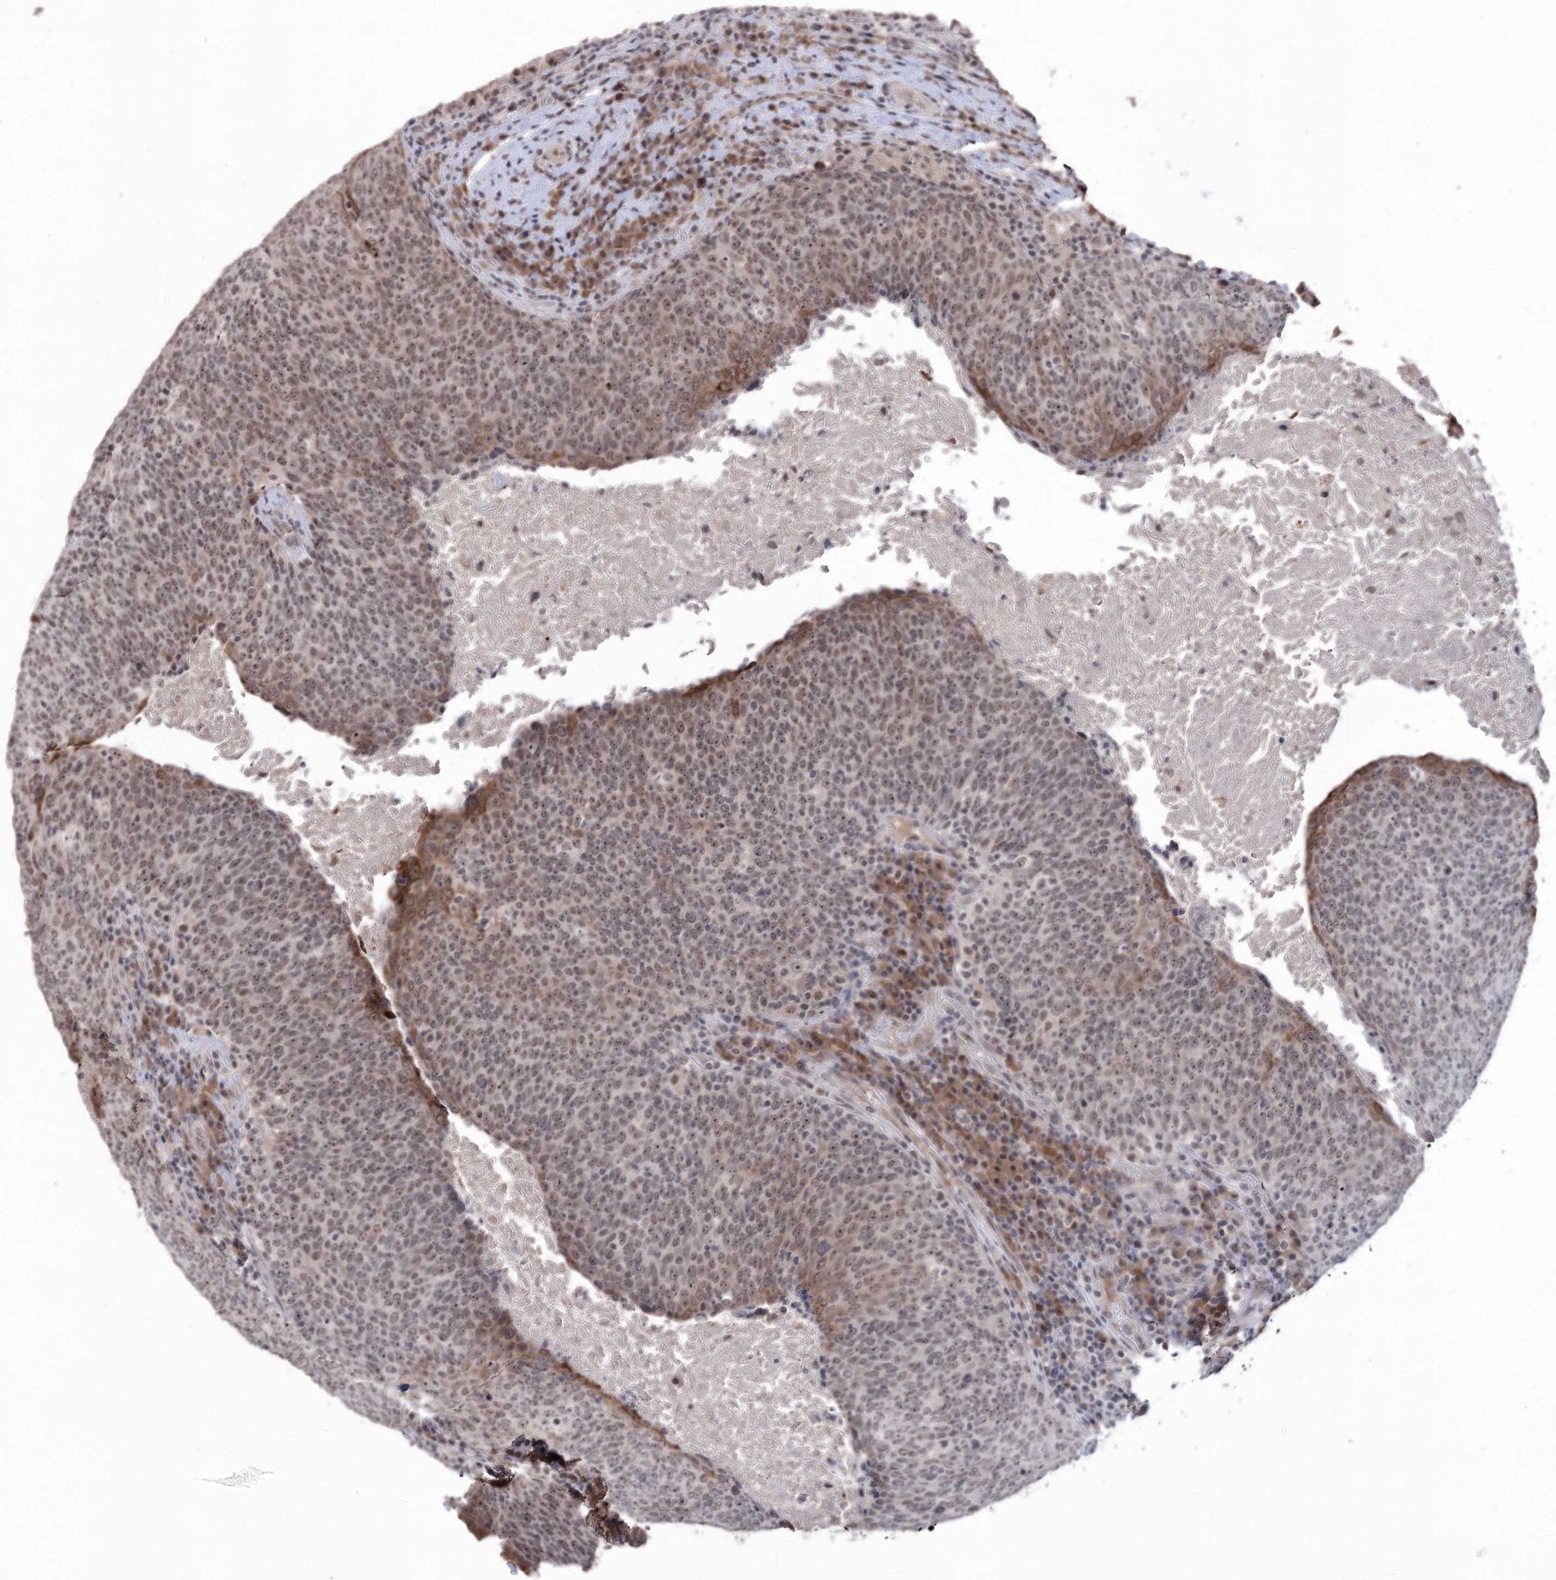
{"staining": {"intensity": "moderate", "quantity": ">75%", "location": "cytoplasmic/membranous,nuclear"}, "tissue": "head and neck cancer", "cell_type": "Tumor cells", "image_type": "cancer", "snomed": [{"axis": "morphology", "description": "Squamous cell carcinoma, NOS"}, {"axis": "morphology", "description": "Squamous cell carcinoma, metastatic, NOS"}, {"axis": "topography", "description": "Lymph node"}, {"axis": "topography", "description": "Head-Neck"}], "caption": "Protein expression analysis of human head and neck metastatic squamous cell carcinoma reveals moderate cytoplasmic/membranous and nuclear expression in approximately >75% of tumor cells.", "gene": "VGLL4", "patient": {"sex": "male", "age": 62}}